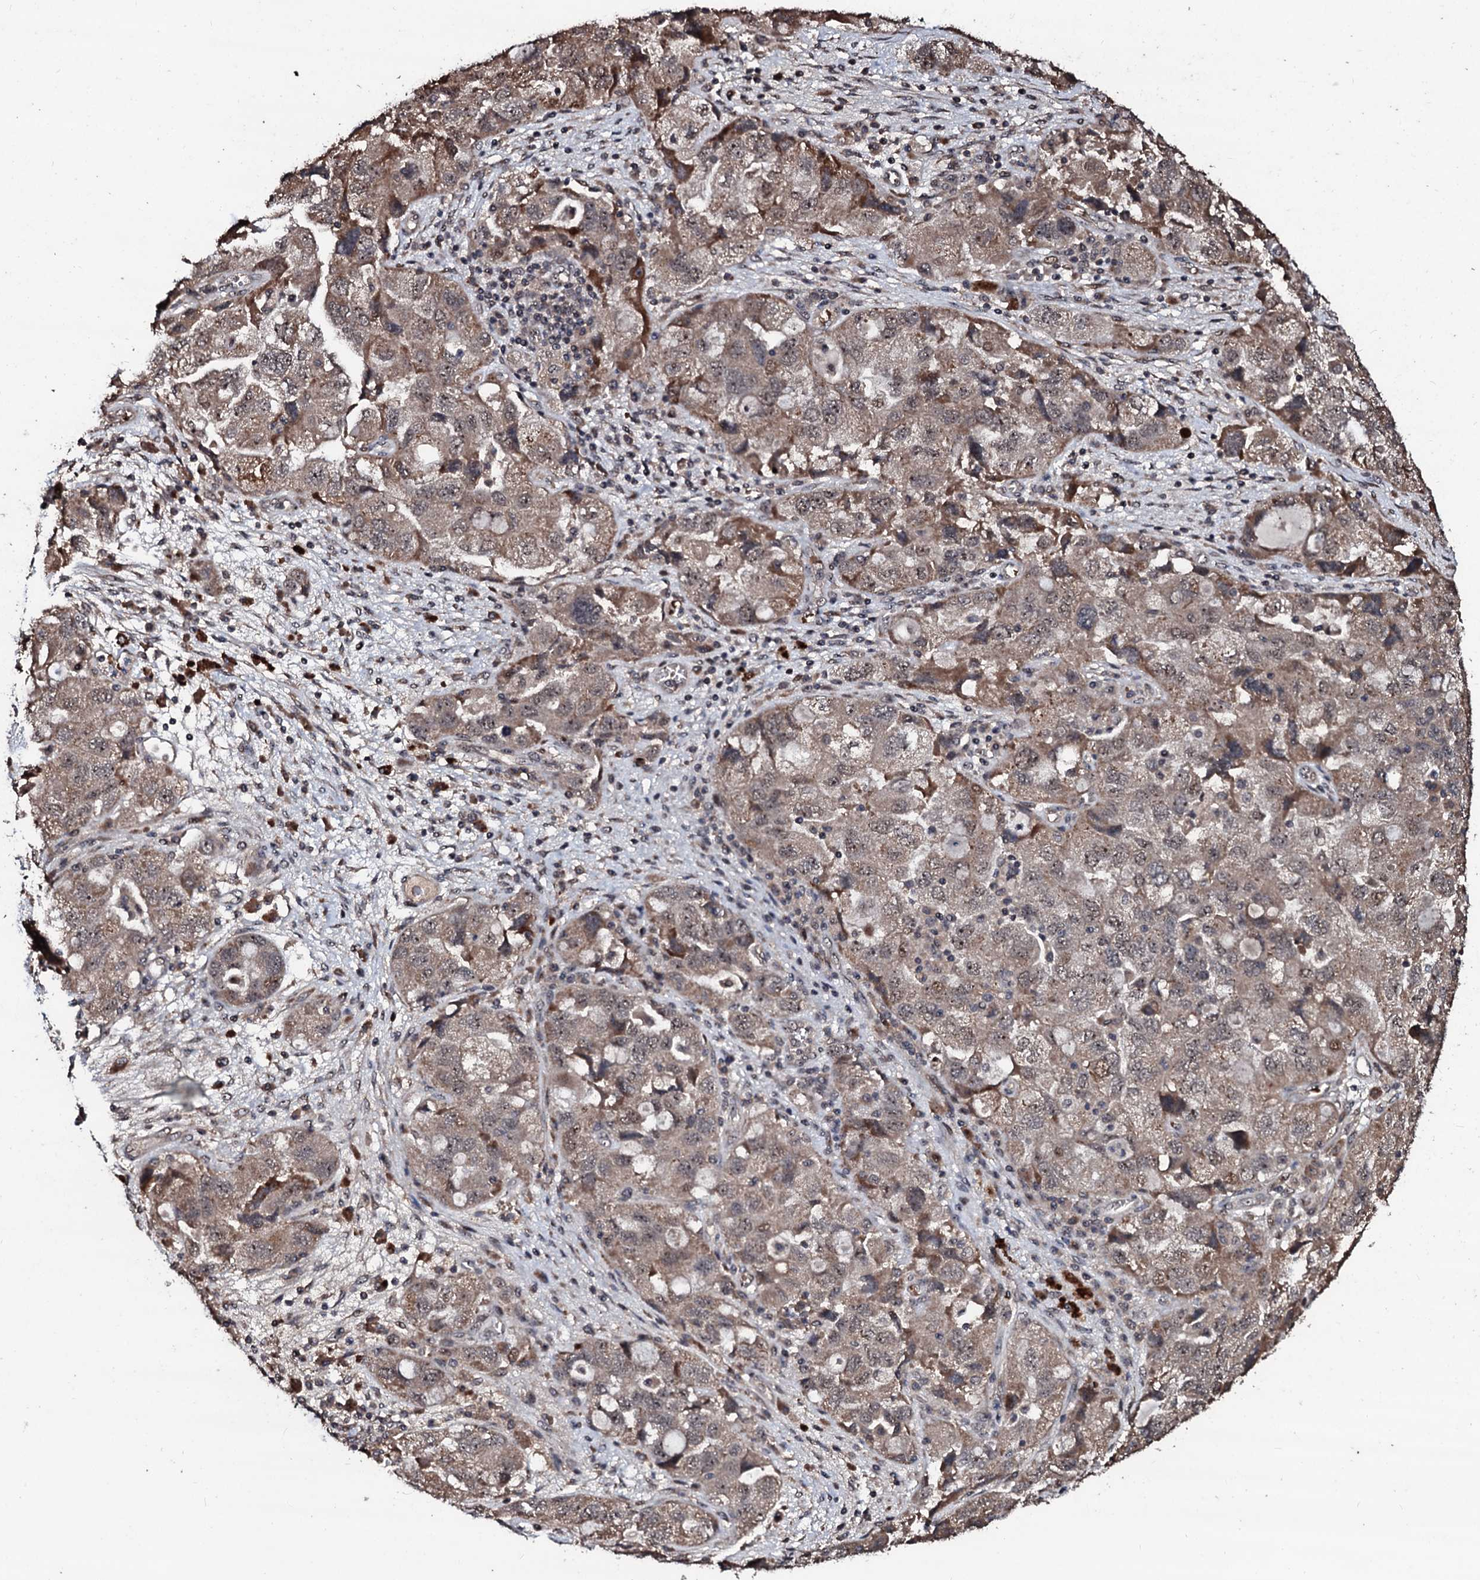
{"staining": {"intensity": "moderate", "quantity": ">75%", "location": "cytoplasmic/membranous,nuclear"}, "tissue": "ovarian cancer", "cell_type": "Tumor cells", "image_type": "cancer", "snomed": [{"axis": "morphology", "description": "Carcinoma, NOS"}, {"axis": "morphology", "description": "Cystadenocarcinoma, serous, NOS"}, {"axis": "topography", "description": "Ovary"}], "caption": "Immunohistochemistry (DAB (3,3'-diaminobenzidine)) staining of ovarian cancer demonstrates moderate cytoplasmic/membranous and nuclear protein staining in about >75% of tumor cells.", "gene": "SUPT7L", "patient": {"sex": "female", "age": 69}}